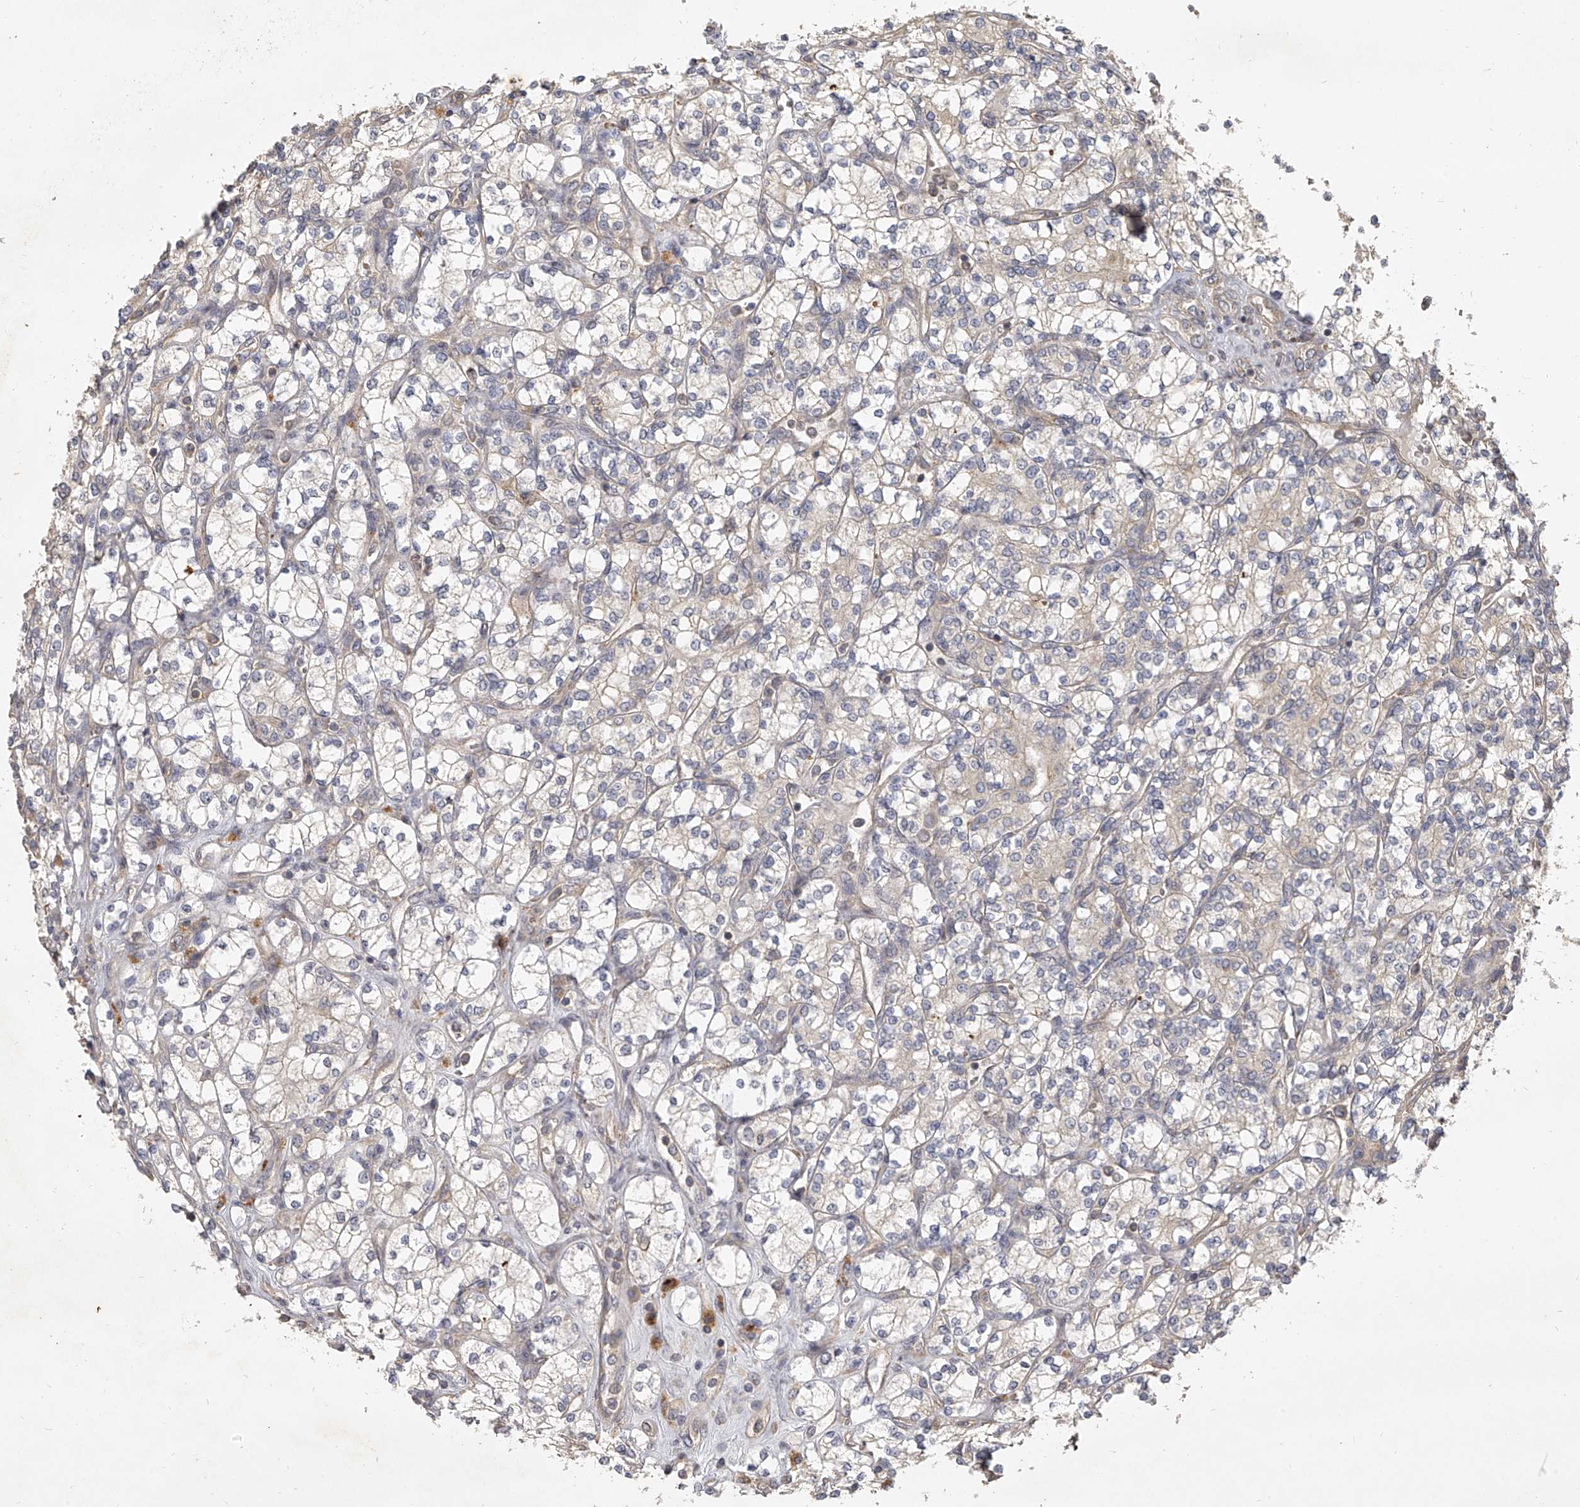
{"staining": {"intensity": "weak", "quantity": "25%-75%", "location": "cytoplasmic/membranous"}, "tissue": "renal cancer", "cell_type": "Tumor cells", "image_type": "cancer", "snomed": [{"axis": "morphology", "description": "Adenocarcinoma, NOS"}, {"axis": "topography", "description": "Kidney"}], "caption": "This histopathology image shows immunohistochemistry (IHC) staining of human adenocarcinoma (renal), with low weak cytoplasmic/membranous staining in approximately 25%-75% of tumor cells.", "gene": "DOCK9", "patient": {"sex": "male", "age": 77}}